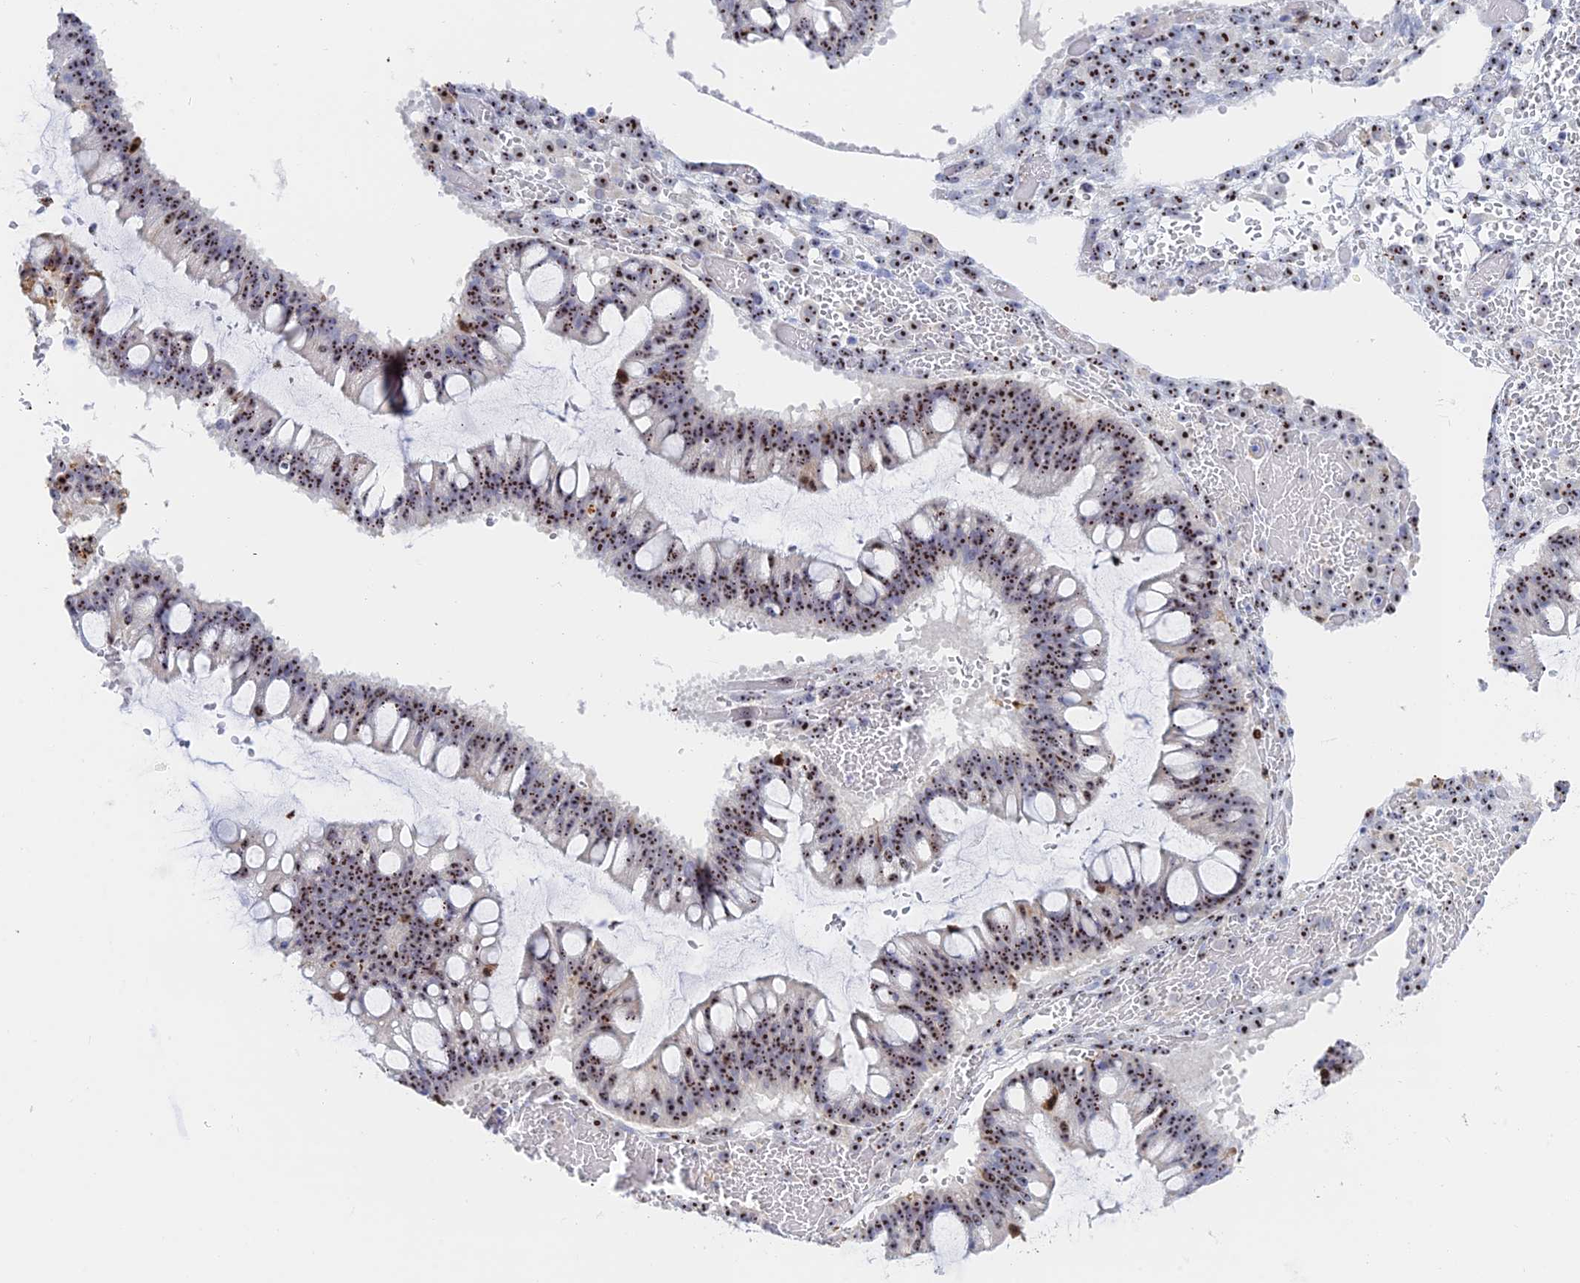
{"staining": {"intensity": "strong", "quantity": ">75%", "location": "nuclear"}, "tissue": "ovarian cancer", "cell_type": "Tumor cells", "image_type": "cancer", "snomed": [{"axis": "morphology", "description": "Cystadenocarcinoma, mucinous, NOS"}, {"axis": "topography", "description": "Ovary"}], "caption": "Approximately >75% of tumor cells in human mucinous cystadenocarcinoma (ovarian) exhibit strong nuclear protein staining as visualized by brown immunohistochemical staining.", "gene": "RSL1D1", "patient": {"sex": "female", "age": 73}}